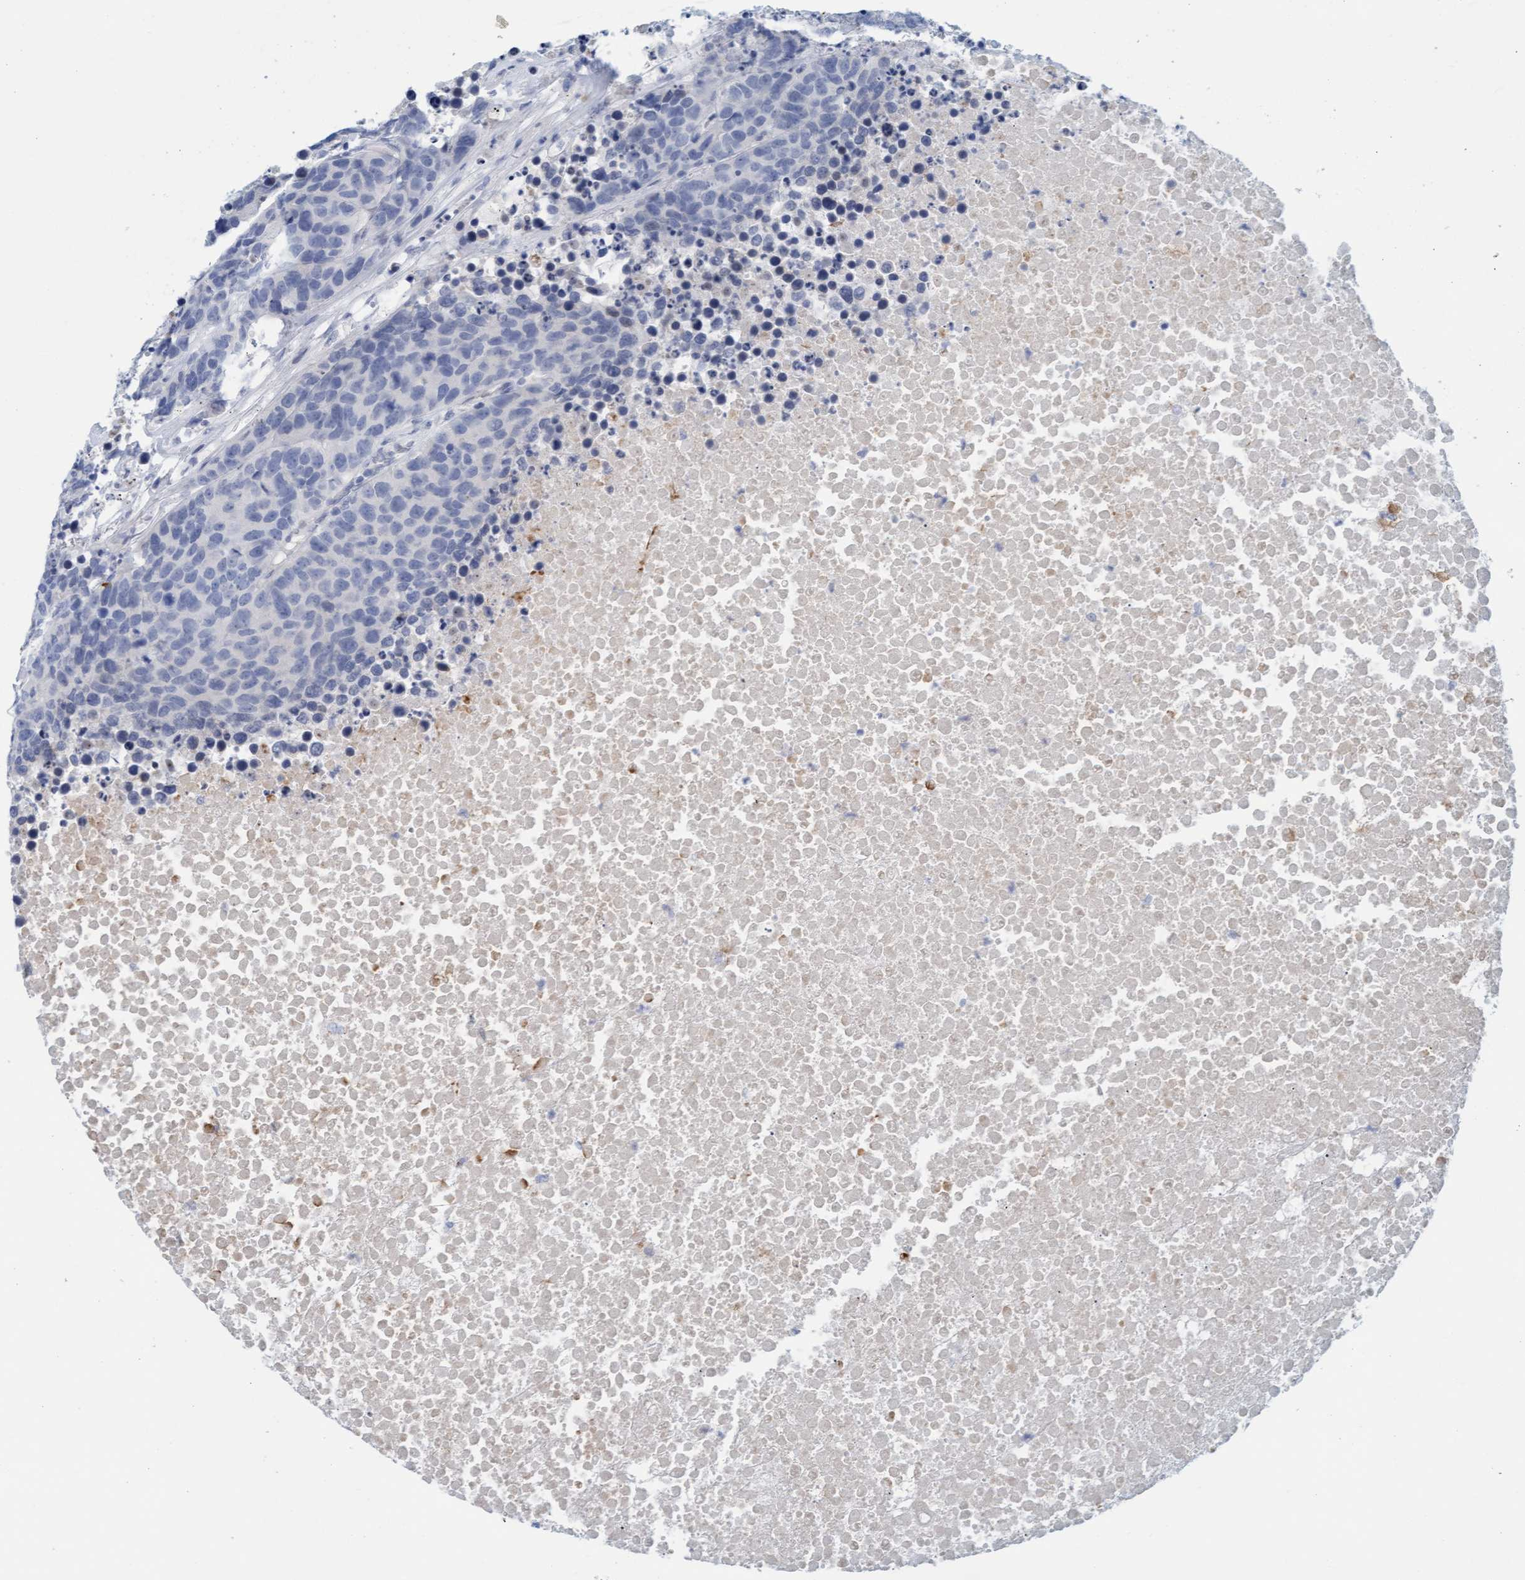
{"staining": {"intensity": "negative", "quantity": "none", "location": "none"}, "tissue": "carcinoid", "cell_type": "Tumor cells", "image_type": "cancer", "snomed": [{"axis": "morphology", "description": "Carcinoid, malignant, NOS"}, {"axis": "topography", "description": "Lung"}], "caption": "Immunohistochemistry (IHC) image of neoplastic tissue: carcinoid (malignant) stained with DAB (3,3'-diaminobenzidine) shows no significant protein positivity in tumor cells. (Stains: DAB immunohistochemistry with hematoxylin counter stain, Microscopy: brightfield microscopy at high magnification).", "gene": "CPA3", "patient": {"sex": "male", "age": 60}}